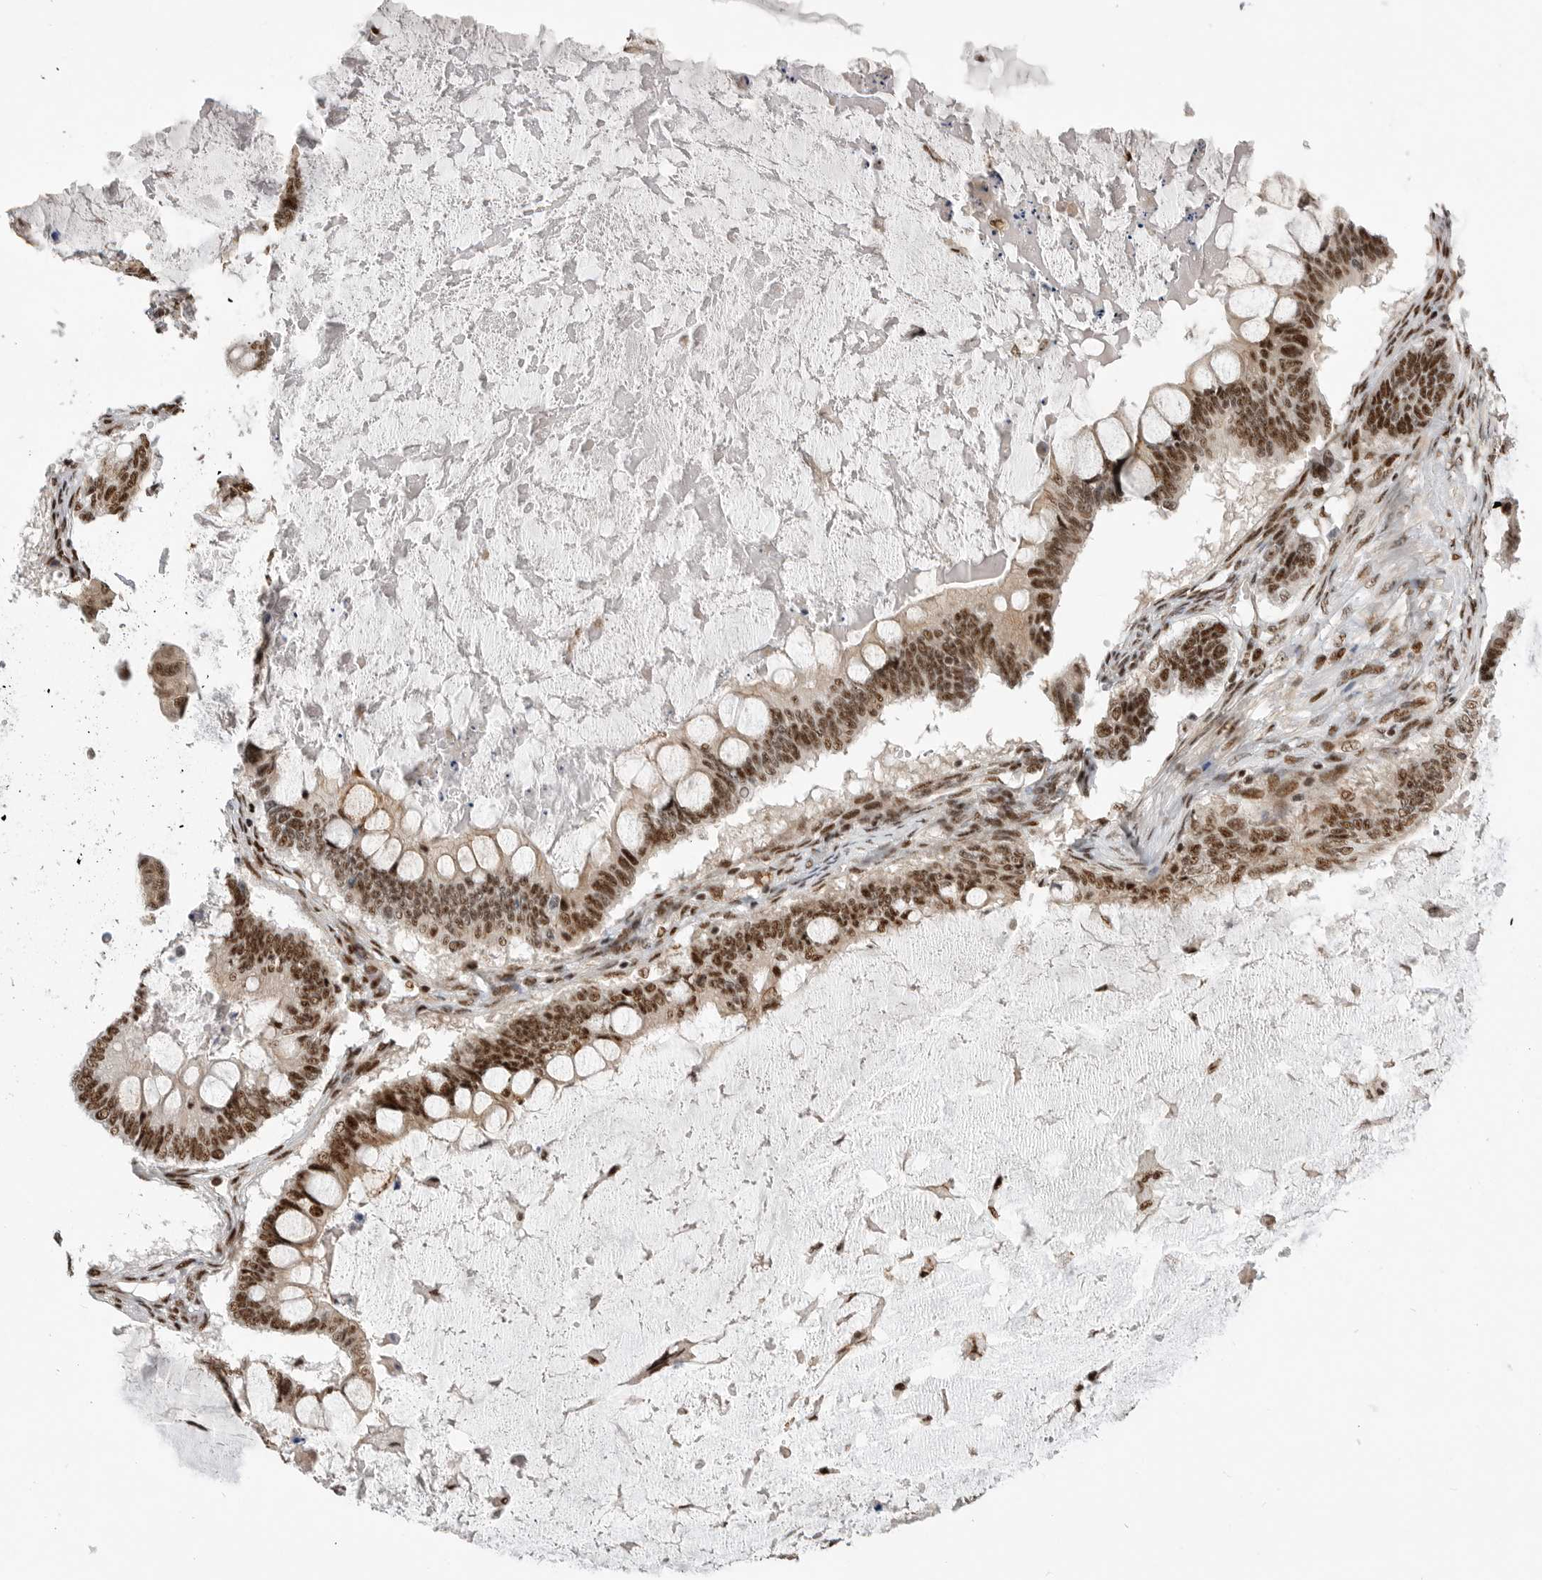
{"staining": {"intensity": "strong", "quantity": ">75%", "location": "nuclear"}, "tissue": "ovarian cancer", "cell_type": "Tumor cells", "image_type": "cancer", "snomed": [{"axis": "morphology", "description": "Cystadenocarcinoma, mucinous, NOS"}, {"axis": "topography", "description": "Ovary"}], "caption": "IHC photomicrograph of neoplastic tissue: human ovarian cancer (mucinous cystadenocarcinoma) stained using immunohistochemistry exhibits high levels of strong protein expression localized specifically in the nuclear of tumor cells, appearing as a nuclear brown color.", "gene": "GPATCH2", "patient": {"sex": "female", "age": 61}}